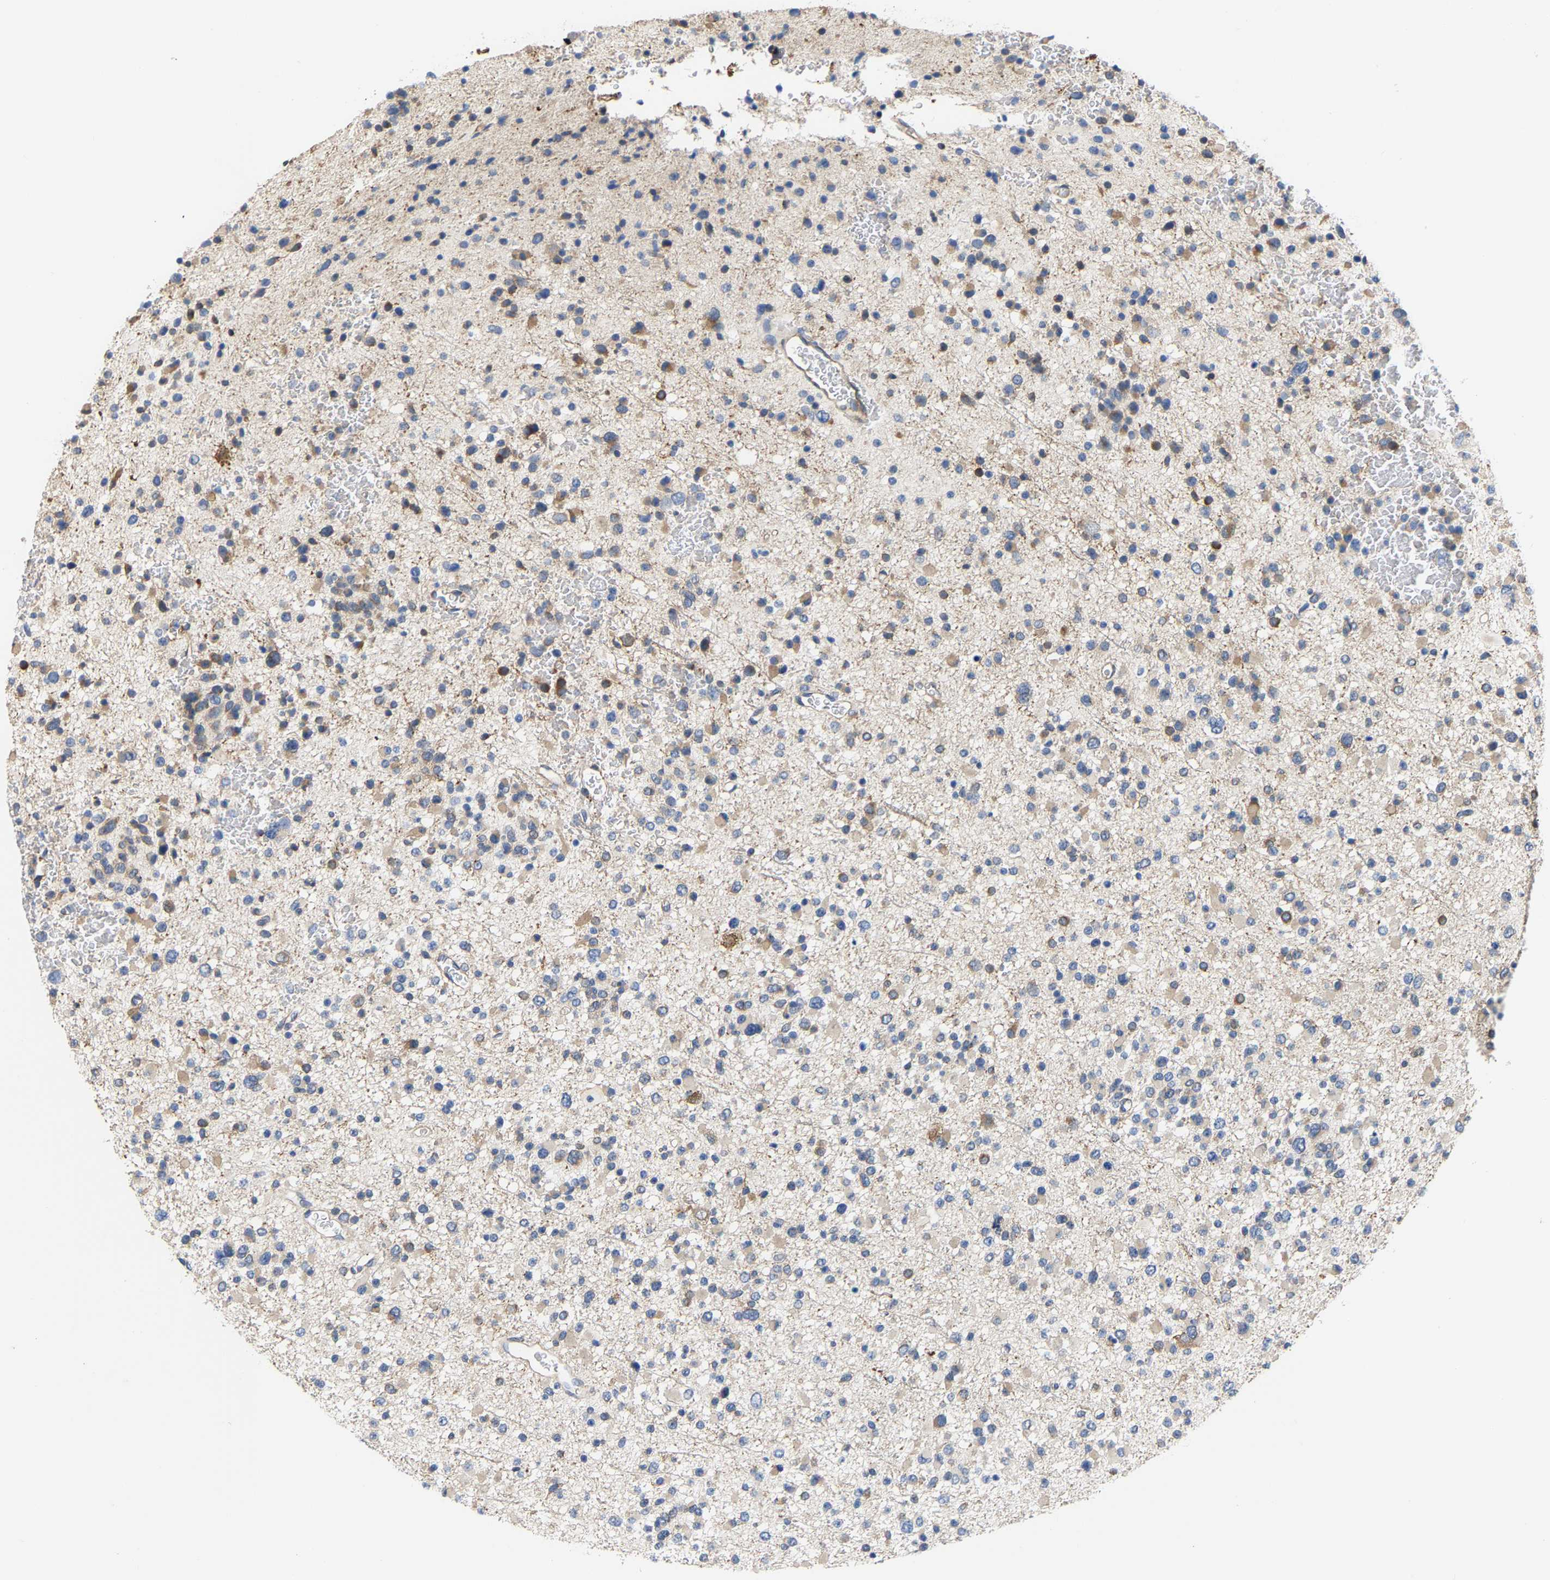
{"staining": {"intensity": "weak", "quantity": "<25%", "location": "cytoplasmic/membranous"}, "tissue": "glioma", "cell_type": "Tumor cells", "image_type": "cancer", "snomed": [{"axis": "morphology", "description": "Glioma, malignant, Low grade"}, {"axis": "topography", "description": "Brain"}], "caption": "Malignant low-grade glioma was stained to show a protein in brown. There is no significant staining in tumor cells.", "gene": "ARAP1", "patient": {"sex": "female", "age": 22}}